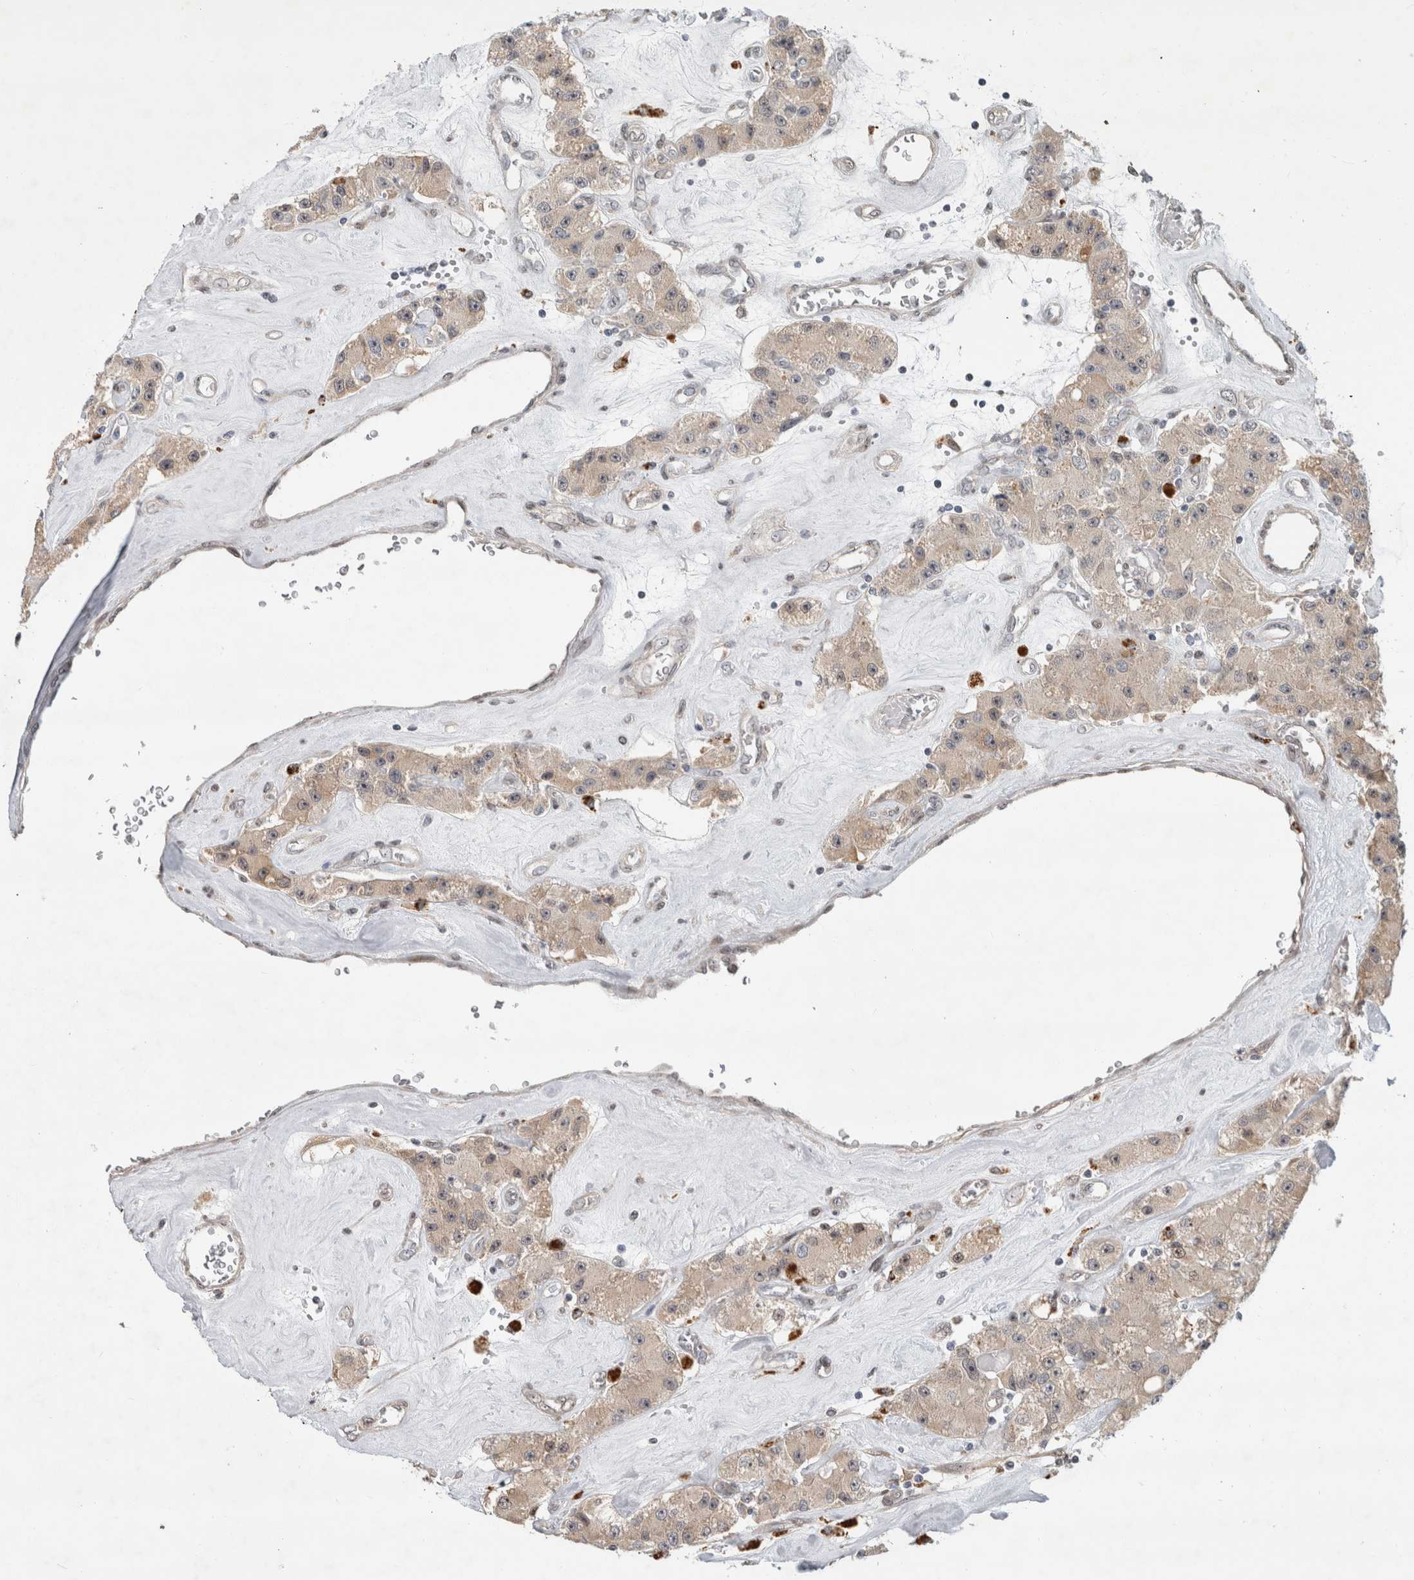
{"staining": {"intensity": "weak", "quantity": ">75%", "location": "cytoplasmic/membranous"}, "tissue": "carcinoid", "cell_type": "Tumor cells", "image_type": "cancer", "snomed": [{"axis": "morphology", "description": "Carcinoid, malignant, NOS"}, {"axis": "topography", "description": "Pancreas"}], "caption": "There is low levels of weak cytoplasmic/membranous positivity in tumor cells of carcinoid, as demonstrated by immunohistochemical staining (brown color).", "gene": "NAB2", "patient": {"sex": "male", "age": 41}}